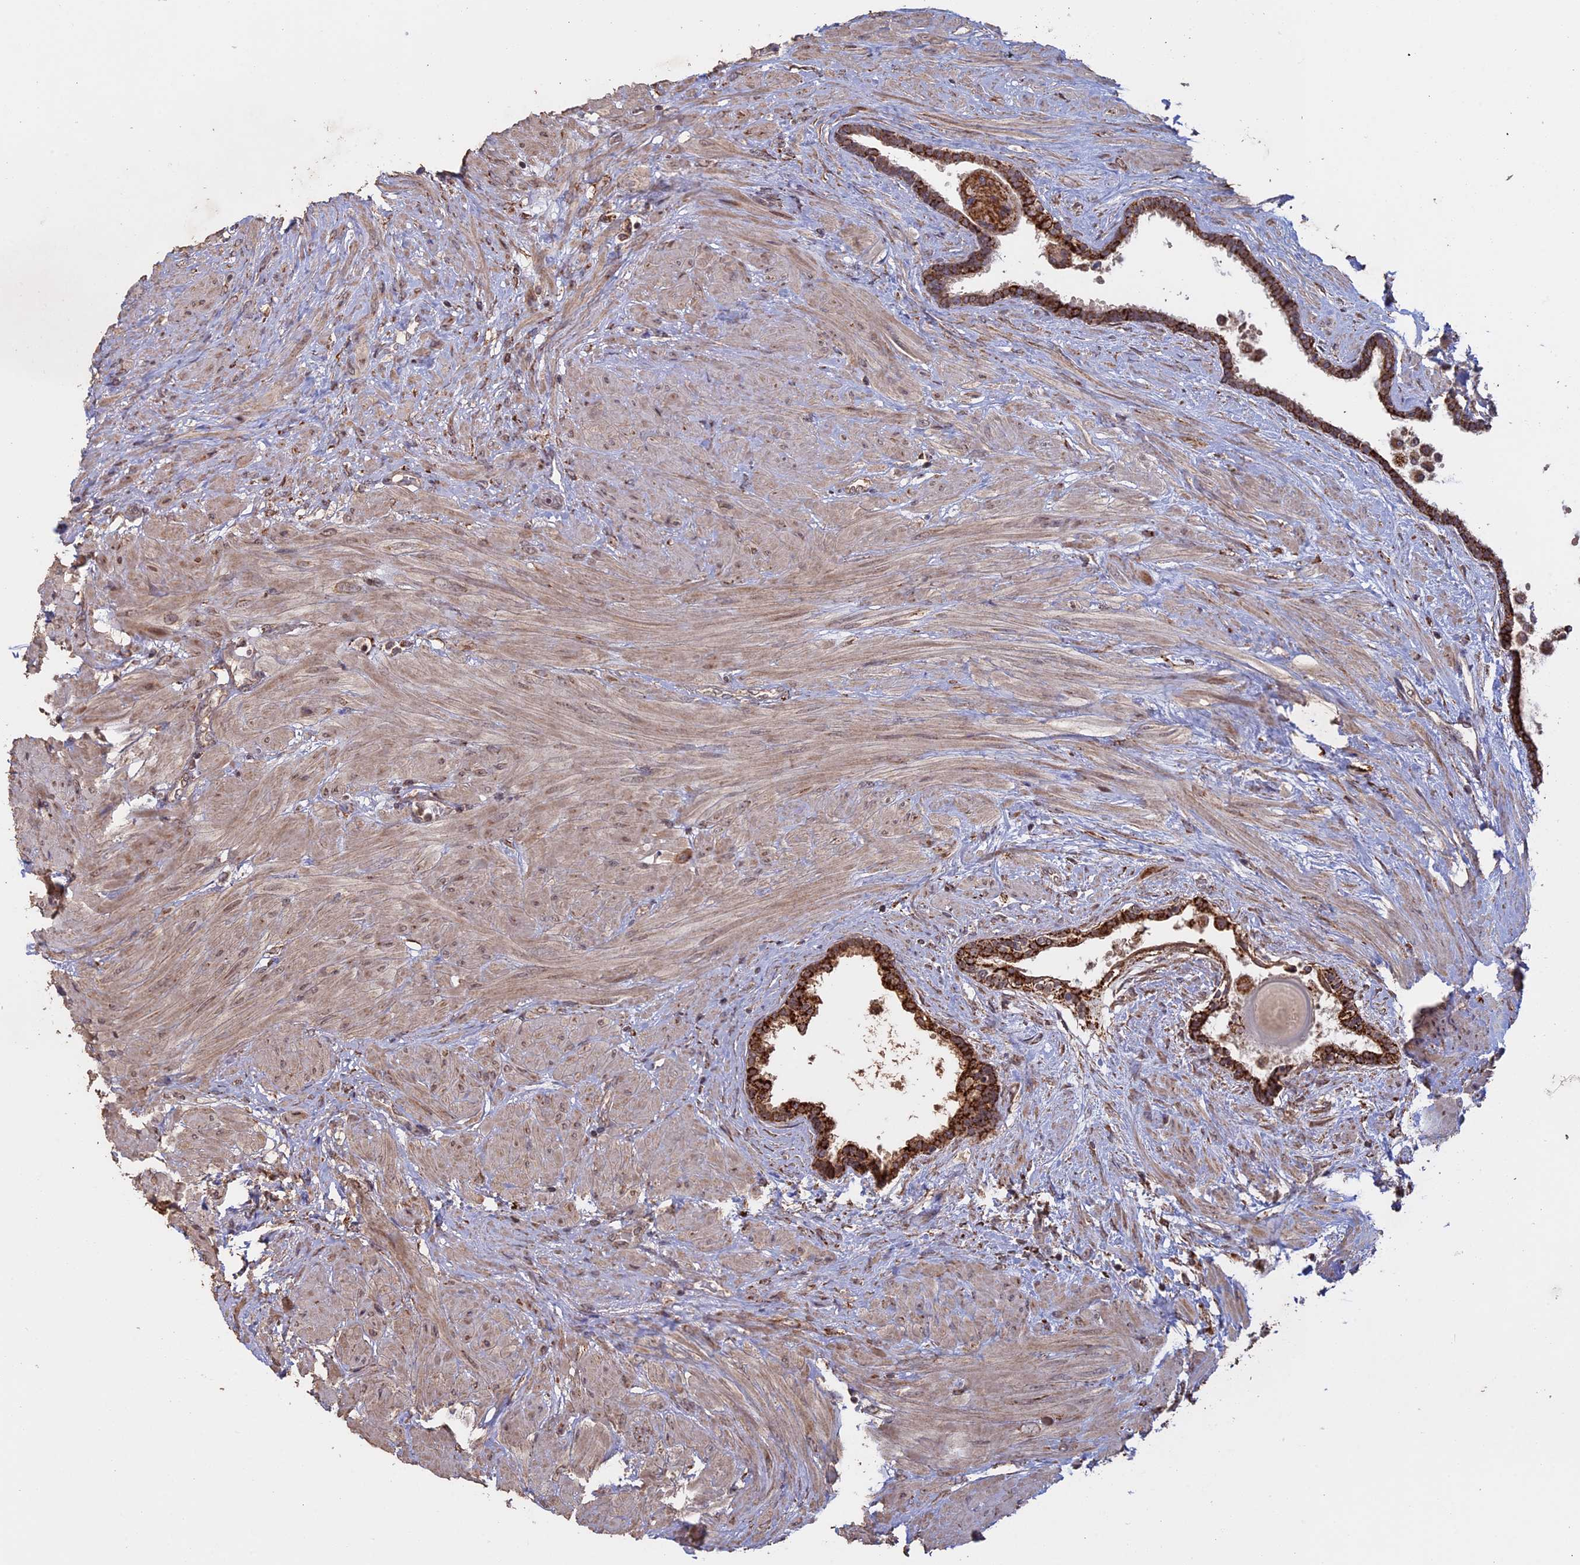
{"staining": {"intensity": "strong", "quantity": ">75%", "location": "cytoplasmic/membranous"}, "tissue": "prostate", "cell_type": "Glandular cells", "image_type": "normal", "snomed": [{"axis": "morphology", "description": "Normal tissue, NOS"}, {"axis": "topography", "description": "Prostate"}], "caption": "IHC image of unremarkable prostate: prostate stained using immunohistochemistry reveals high levels of strong protein expression localized specifically in the cytoplasmic/membranous of glandular cells, appearing as a cytoplasmic/membranous brown color.", "gene": "FAM210B", "patient": {"sex": "male", "age": 48}}